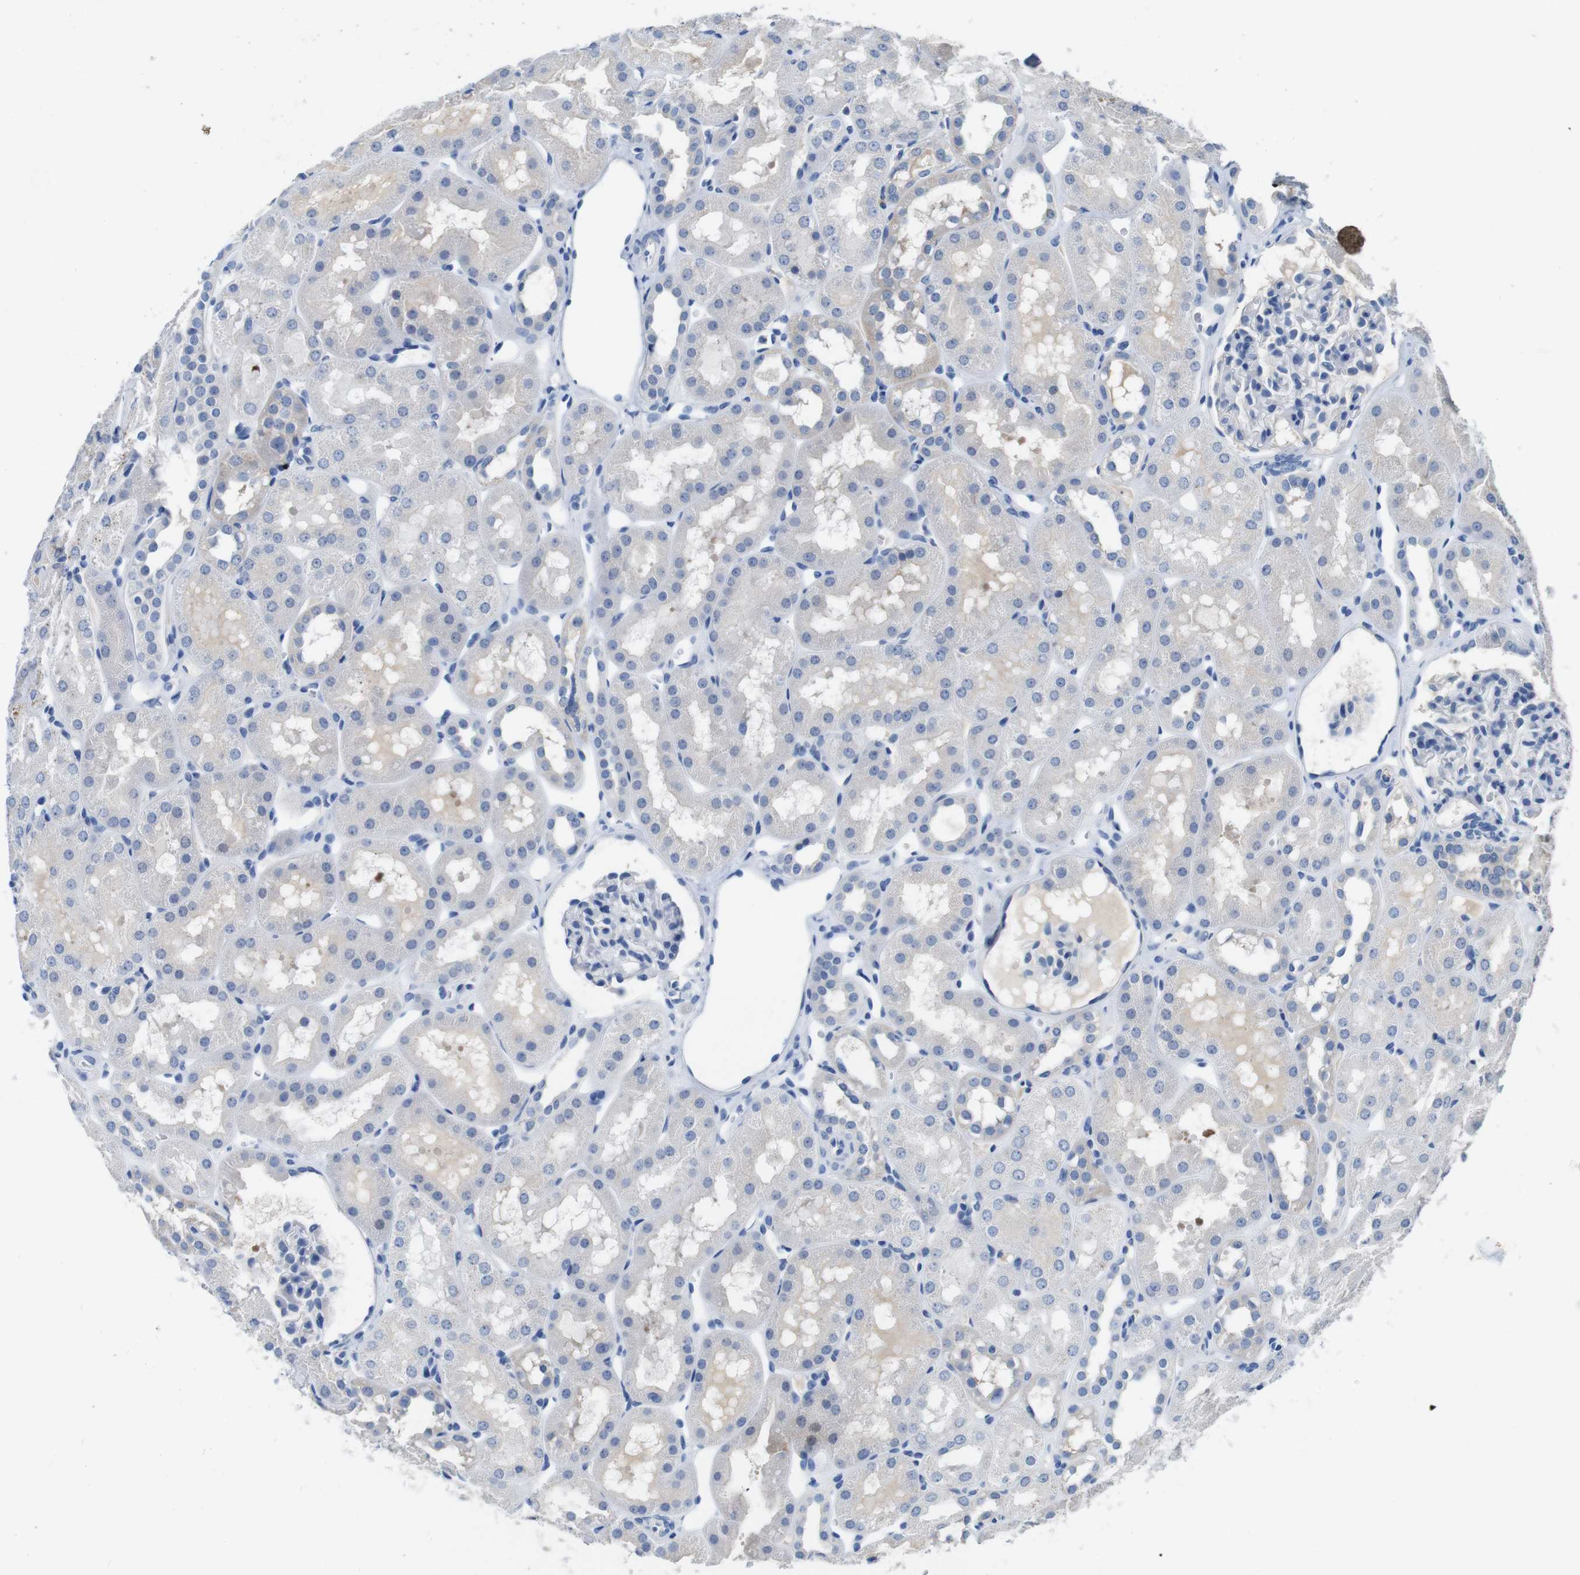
{"staining": {"intensity": "negative", "quantity": "none", "location": "none"}, "tissue": "kidney", "cell_type": "Cells in glomeruli", "image_type": "normal", "snomed": [{"axis": "morphology", "description": "Normal tissue, NOS"}, {"axis": "topography", "description": "Kidney"}, {"axis": "topography", "description": "Urinary bladder"}], "caption": "This is an immunohistochemistry (IHC) micrograph of unremarkable kidney. There is no expression in cells in glomeruli.", "gene": "SLC2A8", "patient": {"sex": "male", "age": 16}}